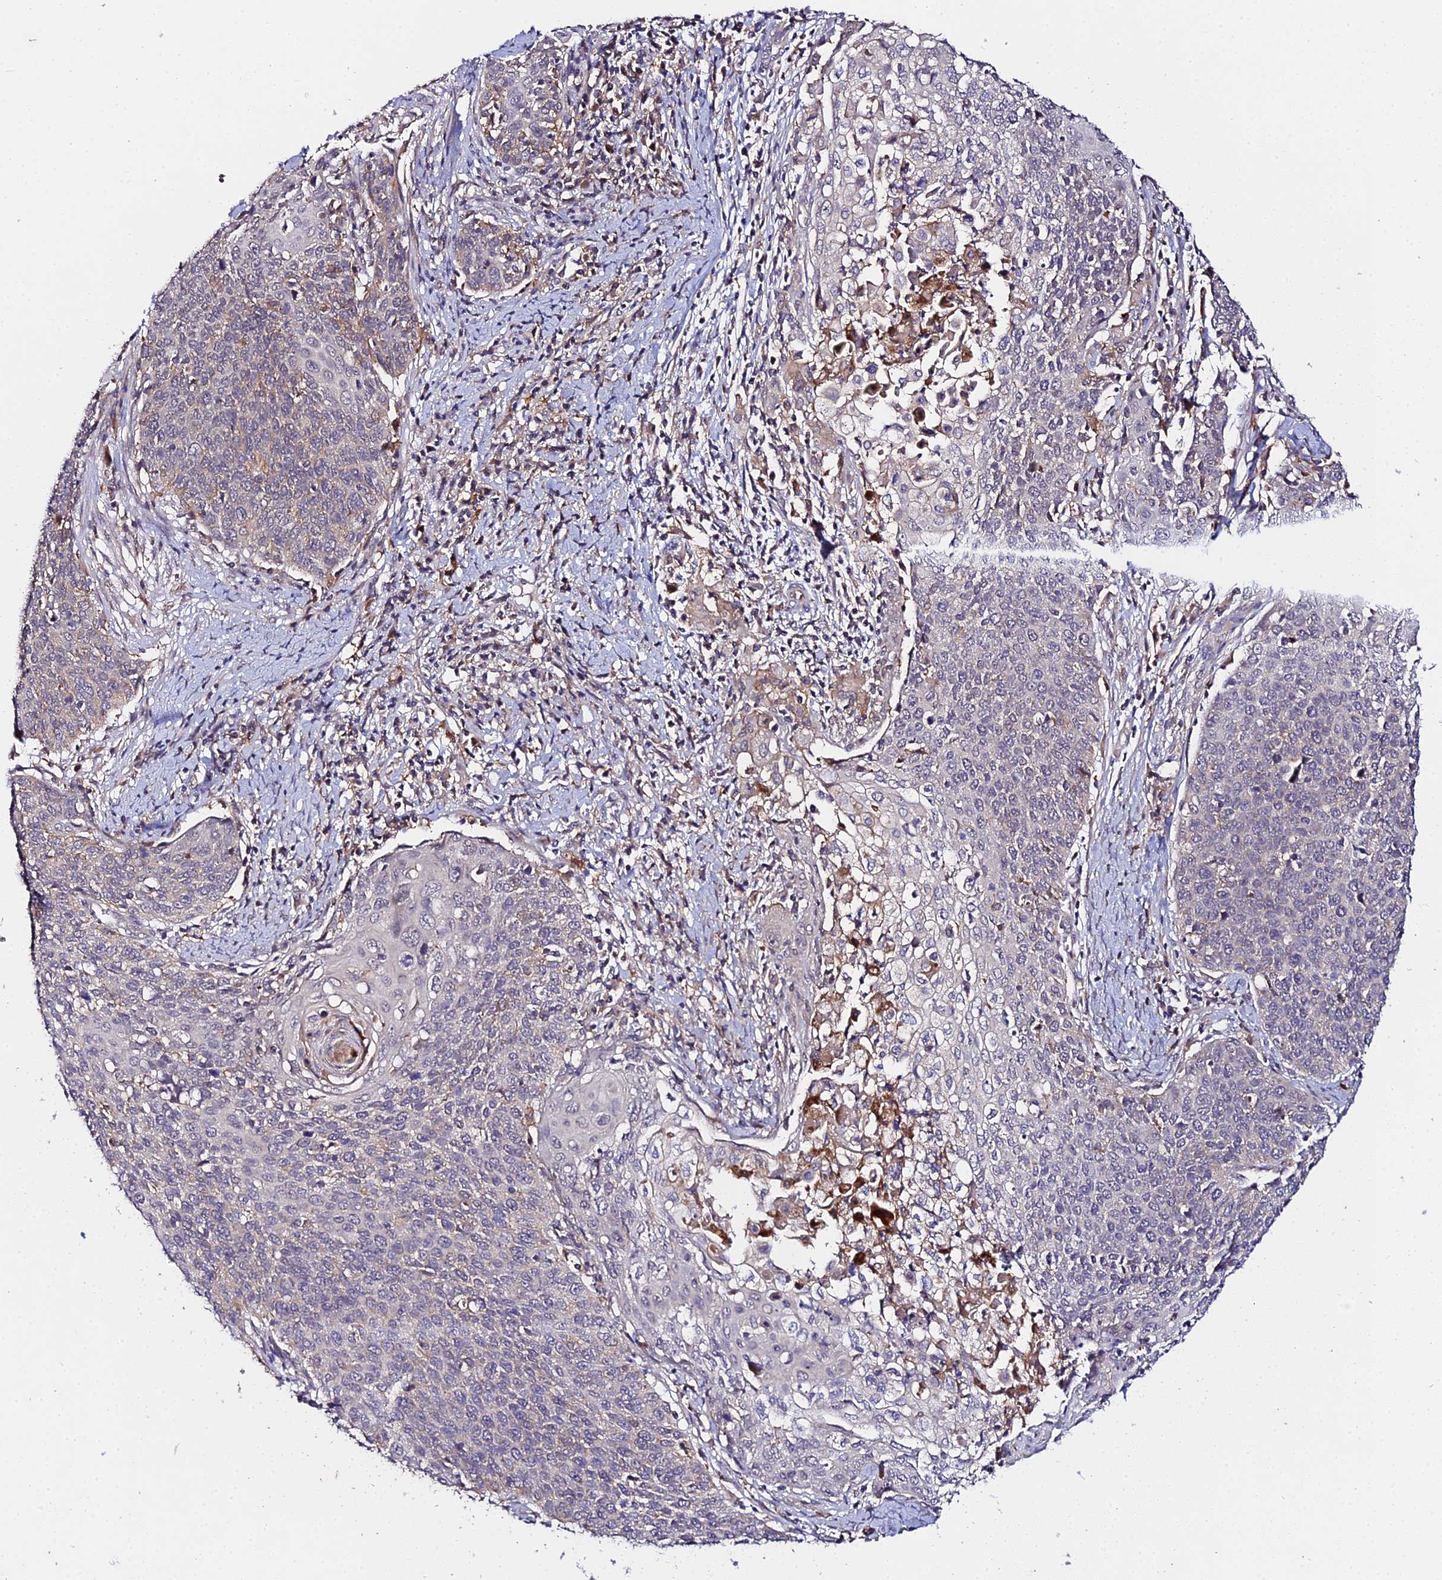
{"staining": {"intensity": "negative", "quantity": "none", "location": "none"}, "tissue": "cervical cancer", "cell_type": "Tumor cells", "image_type": "cancer", "snomed": [{"axis": "morphology", "description": "Squamous cell carcinoma, NOS"}, {"axis": "topography", "description": "Cervix"}], "caption": "This is a image of immunohistochemistry (IHC) staining of cervical cancer, which shows no staining in tumor cells.", "gene": "ZBED8", "patient": {"sex": "female", "age": 39}}